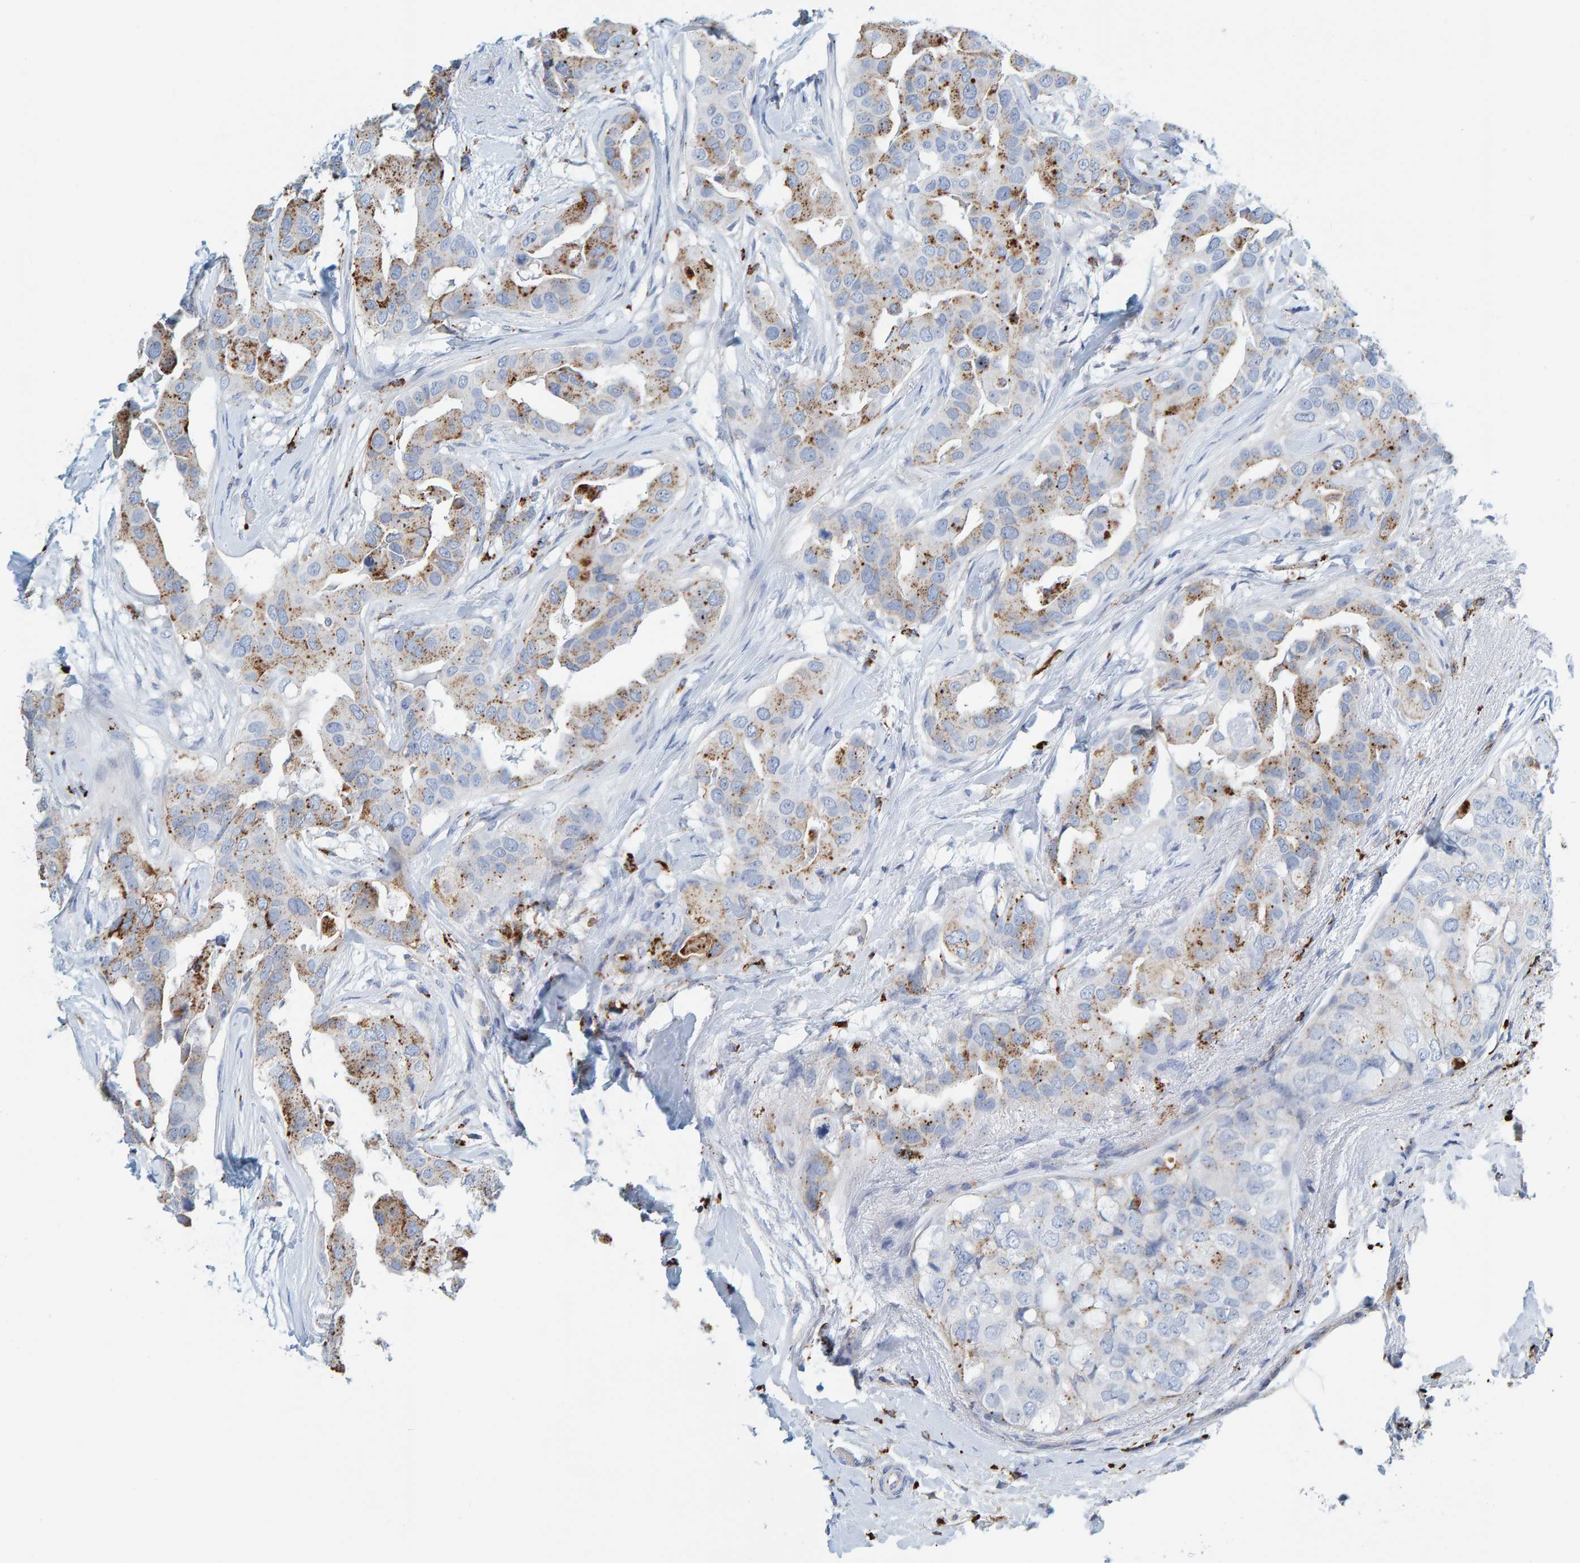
{"staining": {"intensity": "moderate", "quantity": "25%-75%", "location": "cytoplasmic/membranous"}, "tissue": "breast cancer", "cell_type": "Tumor cells", "image_type": "cancer", "snomed": [{"axis": "morphology", "description": "Duct carcinoma"}, {"axis": "topography", "description": "Breast"}], "caption": "Immunohistochemistry (IHC) staining of breast cancer, which reveals medium levels of moderate cytoplasmic/membranous expression in about 25%-75% of tumor cells indicating moderate cytoplasmic/membranous protein positivity. The staining was performed using DAB (3,3'-diaminobenzidine) (brown) for protein detection and nuclei were counterstained in hematoxylin (blue).", "gene": "BIN3", "patient": {"sex": "female", "age": 40}}